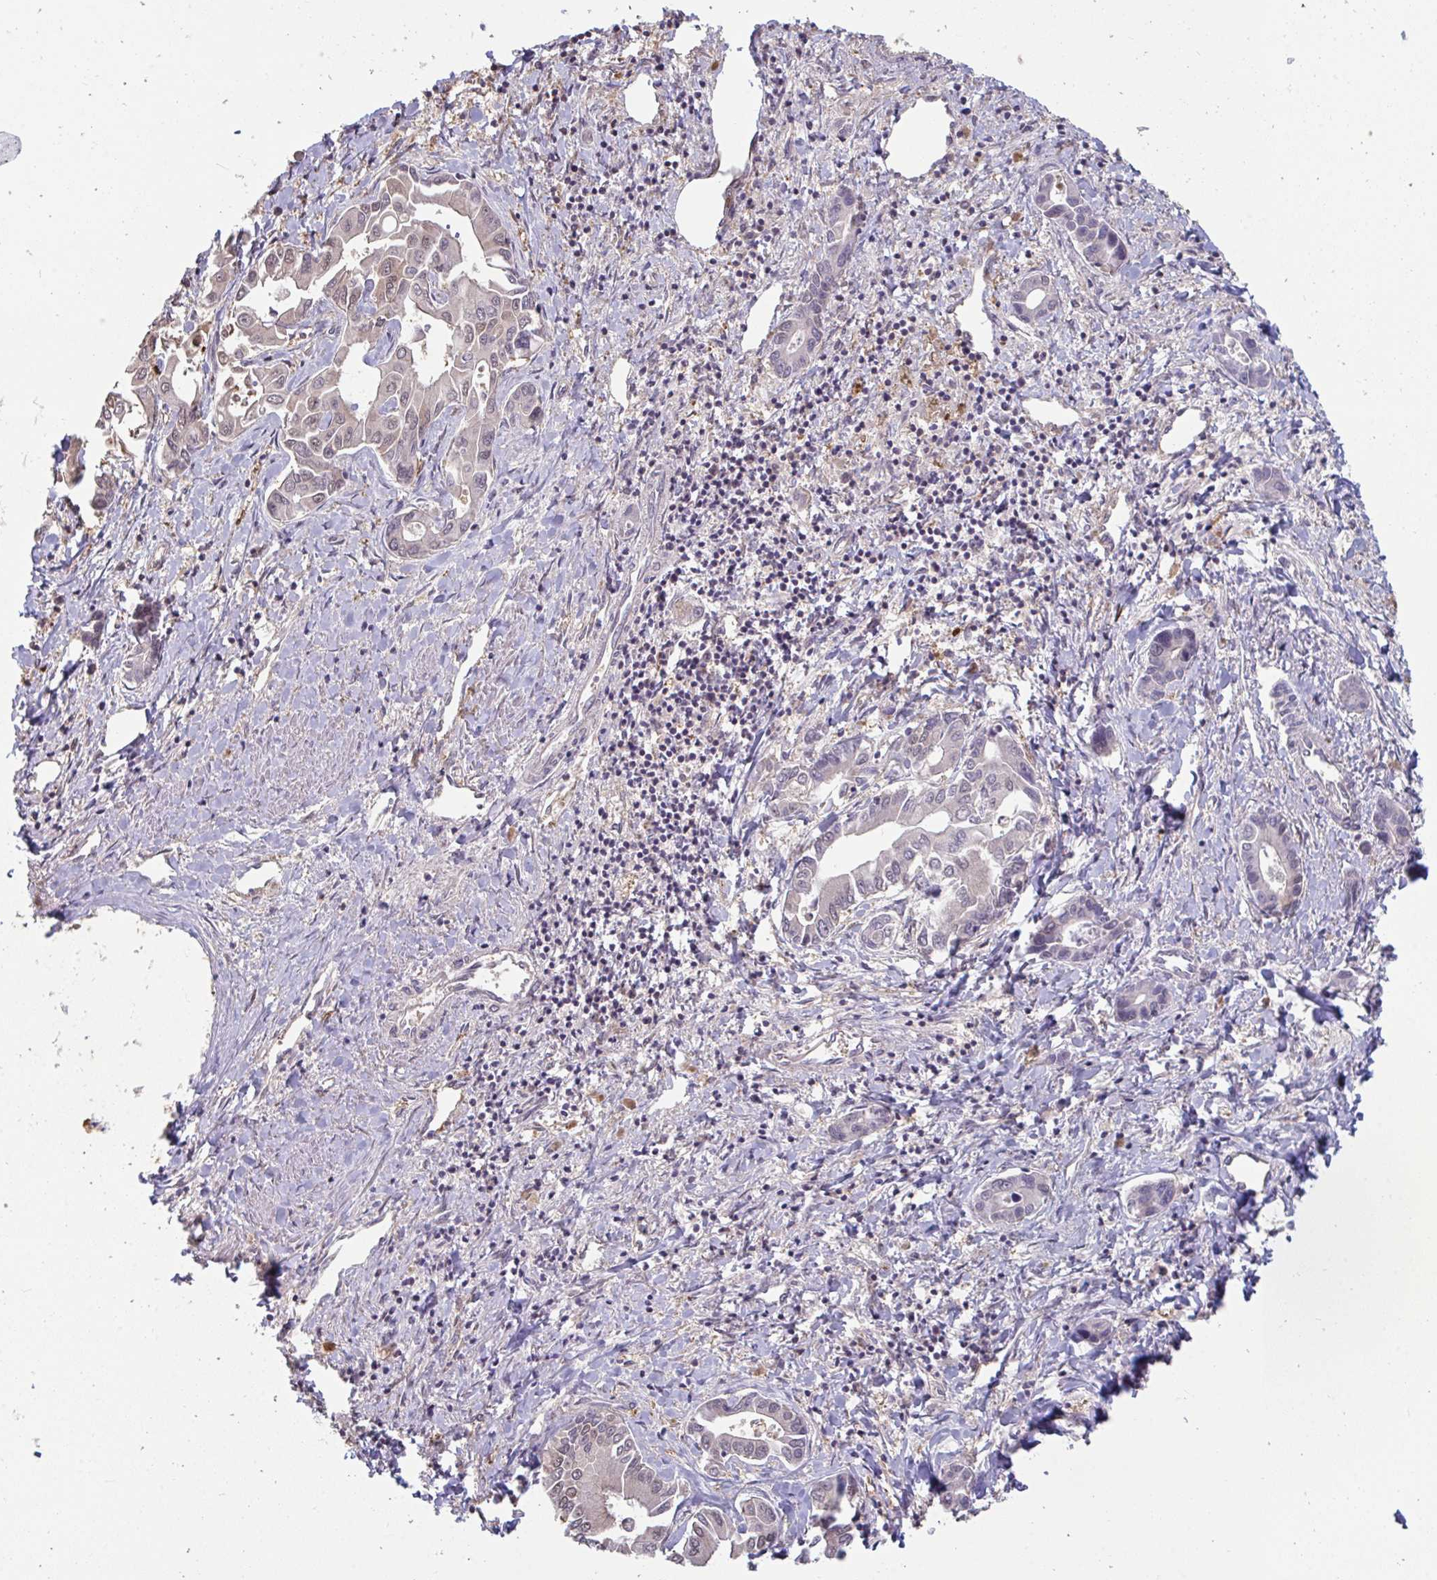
{"staining": {"intensity": "weak", "quantity": "25%-75%", "location": "nuclear"}, "tissue": "liver cancer", "cell_type": "Tumor cells", "image_type": "cancer", "snomed": [{"axis": "morphology", "description": "Cholangiocarcinoma"}, {"axis": "topography", "description": "Liver"}], "caption": "IHC staining of liver cholangiocarcinoma, which shows low levels of weak nuclear expression in approximately 25%-75% of tumor cells indicating weak nuclear protein expression. The staining was performed using DAB (brown) for protein detection and nuclei were counterstained in hematoxylin (blue).", "gene": "TTC9C", "patient": {"sex": "male", "age": 66}}